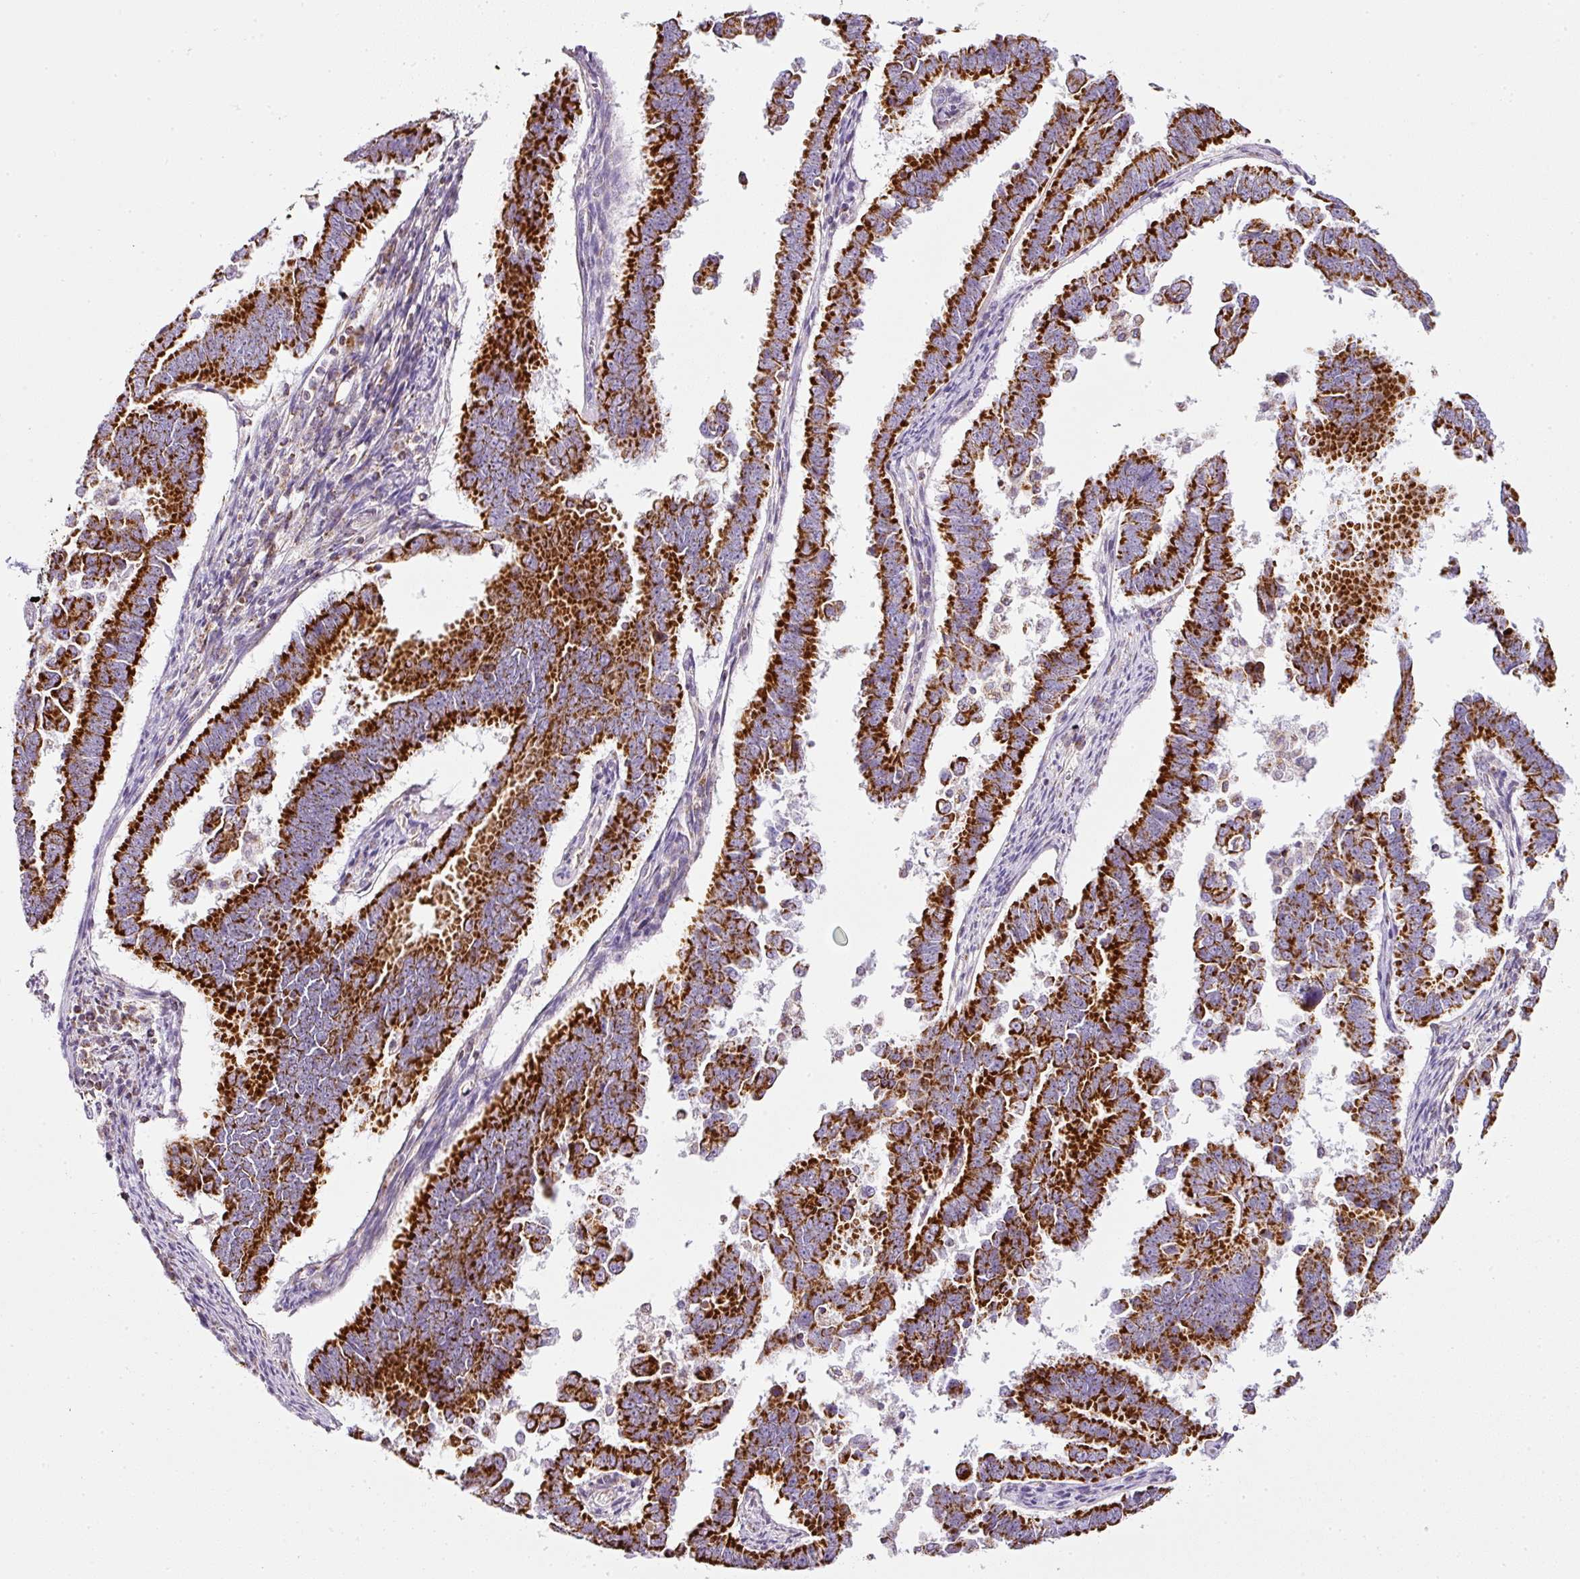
{"staining": {"intensity": "strong", "quantity": ">75%", "location": "cytoplasmic/membranous"}, "tissue": "endometrial cancer", "cell_type": "Tumor cells", "image_type": "cancer", "snomed": [{"axis": "morphology", "description": "Adenocarcinoma, NOS"}, {"axis": "topography", "description": "Endometrium"}], "caption": "Strong cytoplasmic/membranous staining for a protein is present in approximately >75% of tumor cells of adenocarcinoma (endometrial) using immunohistochemistry.", "gene": "SDHA", "patient": {"sex": "female", "age": 75}}